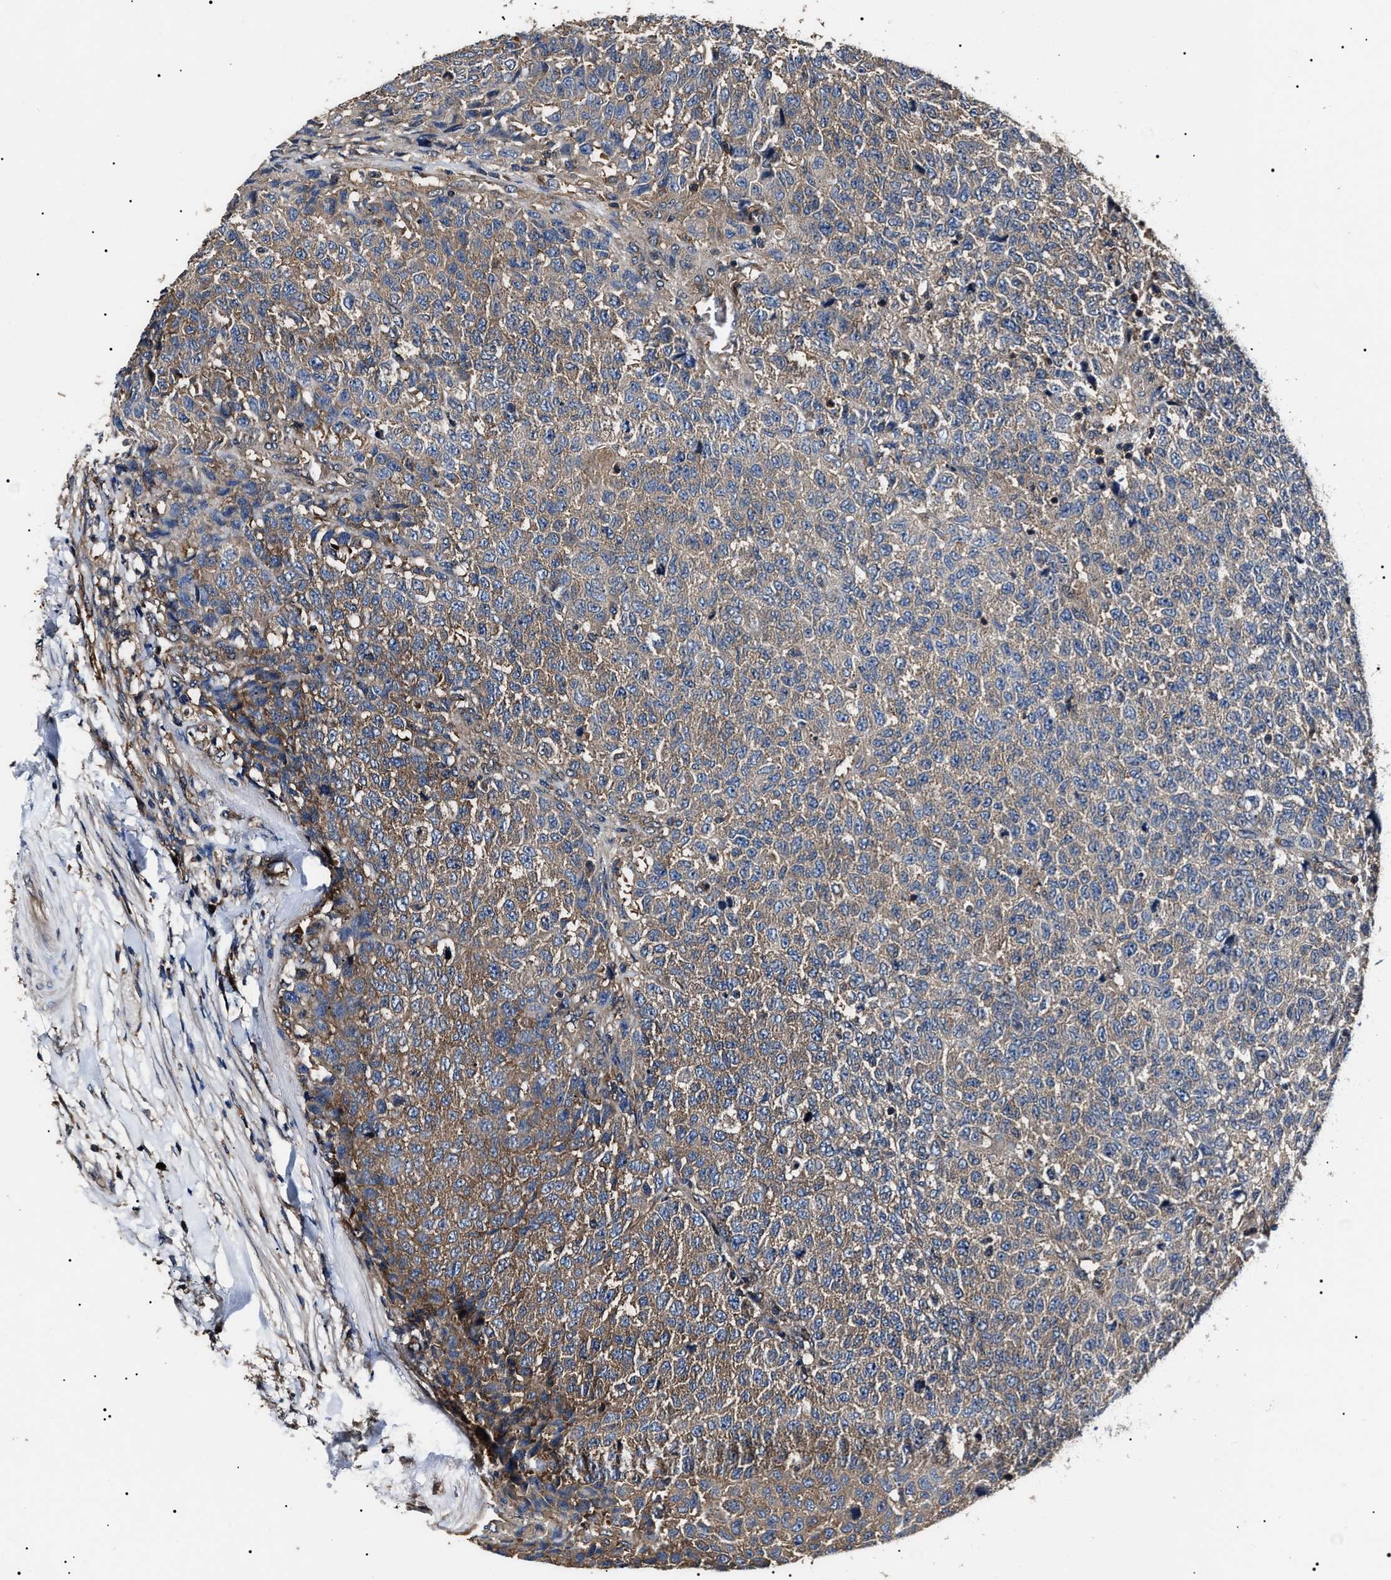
{"staining": {"intensity": "weak", "quantity": ">75%", "location": "cytoplasmic/membranous"}, "tissue": "testis cancer", "cell_type": "Tumor cells", "image_type": "cancer", "snomed": [{"axis": "morphology", "description": "Seminoma, NOS"}, {"axis": "topography", "description": "Testis"}], "caption": "Immunohistochemical staining of seminoma (testis) displays low levels of weak cytoplasmic/membranous expression in approximately >75% of tumor cells. The protein of interest is stained brown, and the nuclei are stained in blue (DAB (3,3'-diaminobenzidine) IHC with brightfield microscopy, high magnification).", "gene": "CCT8", "patient": {"sex": "male", "age": 59}}